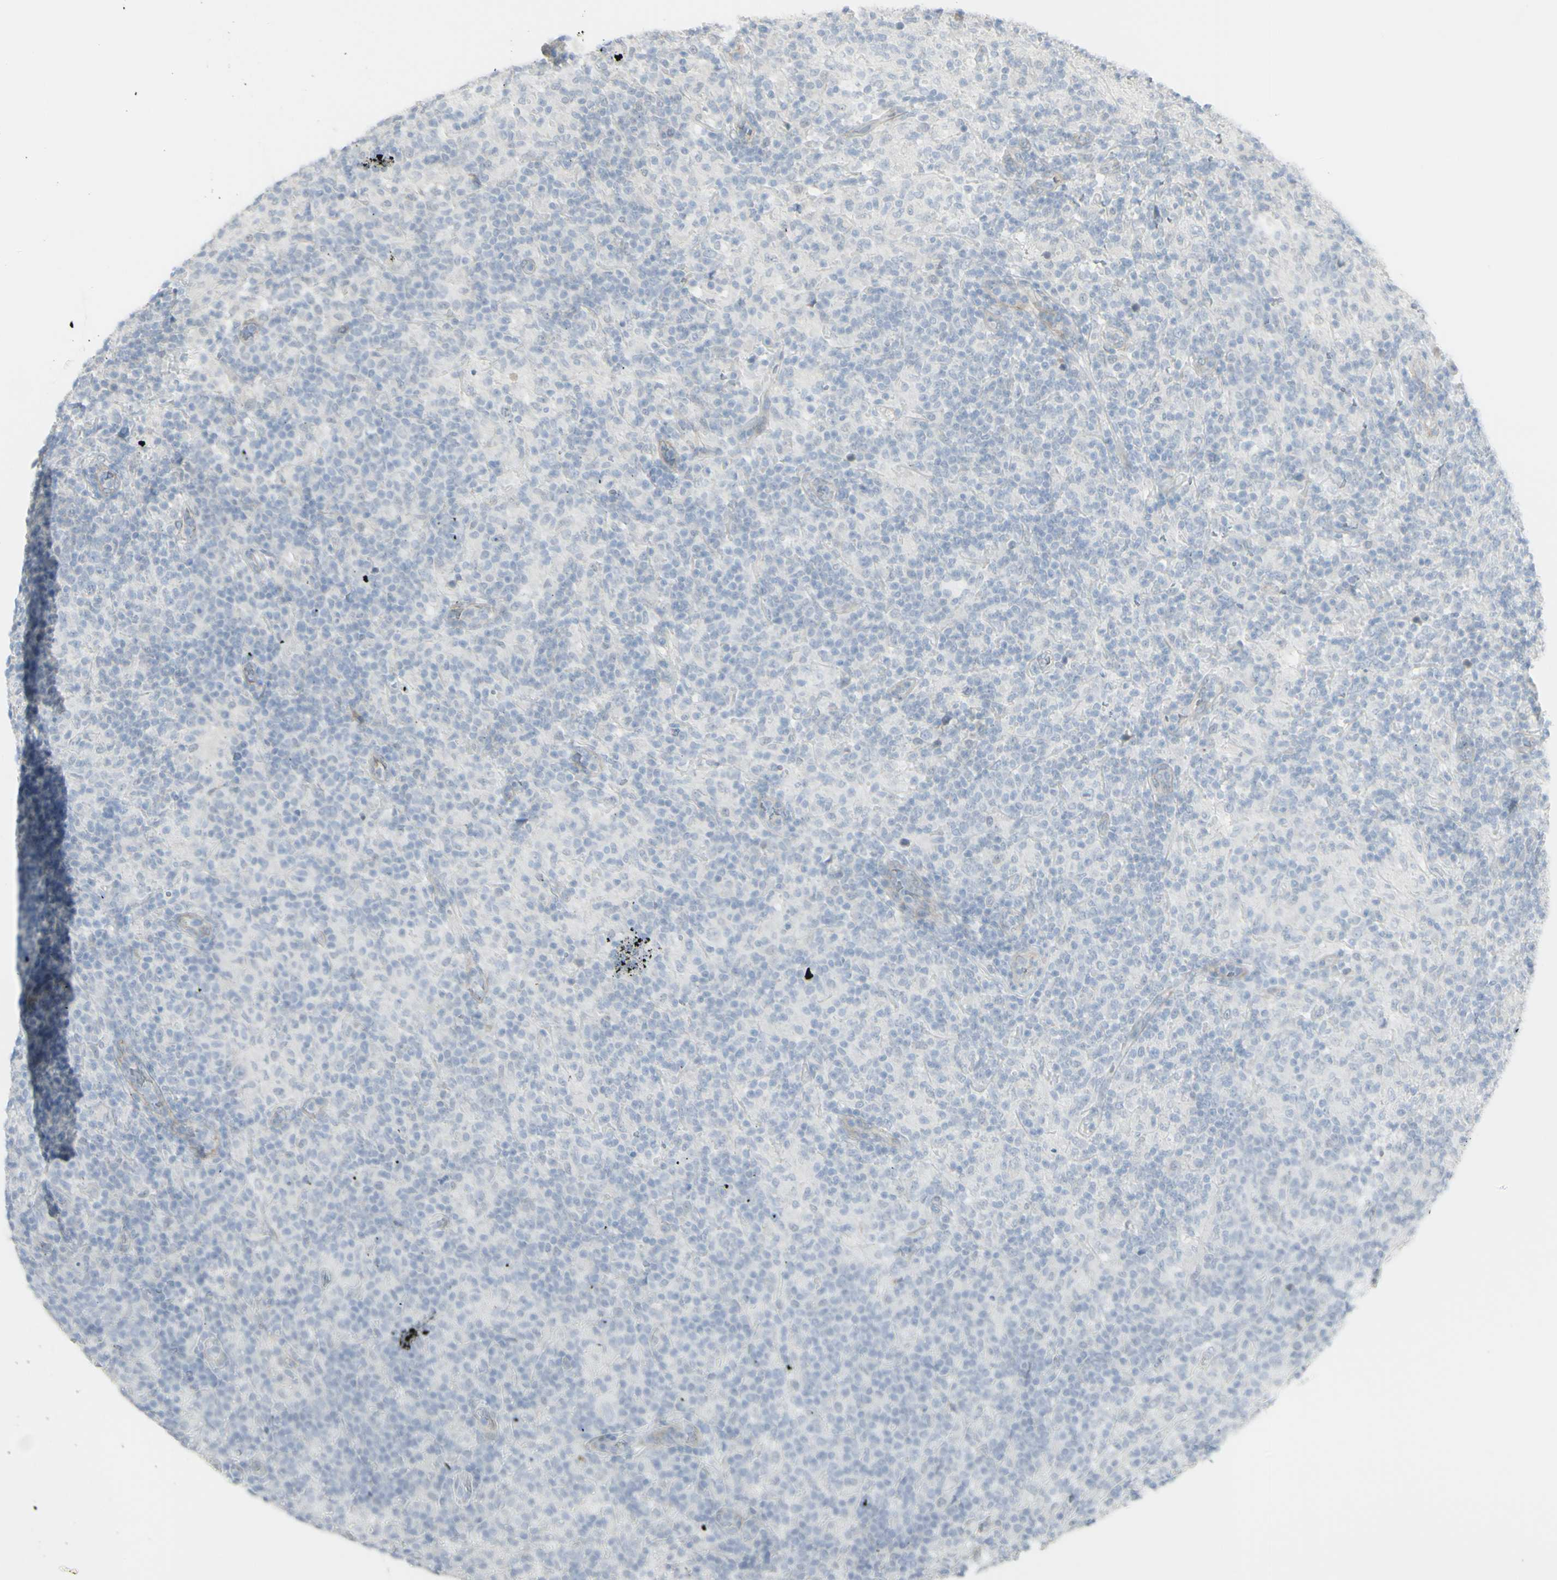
{"staining": {"intensity": "negative", "quantity": "none", "location": "none"}, "tissue": "lymphoma", "cell_type": "Tumor cells", "image_type": "cancer", "snomed": [{"axis": "morphology", "description": "Hodgkin's disease, NOS"}, {"axis": "topography", "description": "Lymph node"}], "caption": "This is an IHC image of lymphoma. There is no staining in tumor cells.", "gene": "NDST4", "patient": {"sex": "male", "age": 70}}